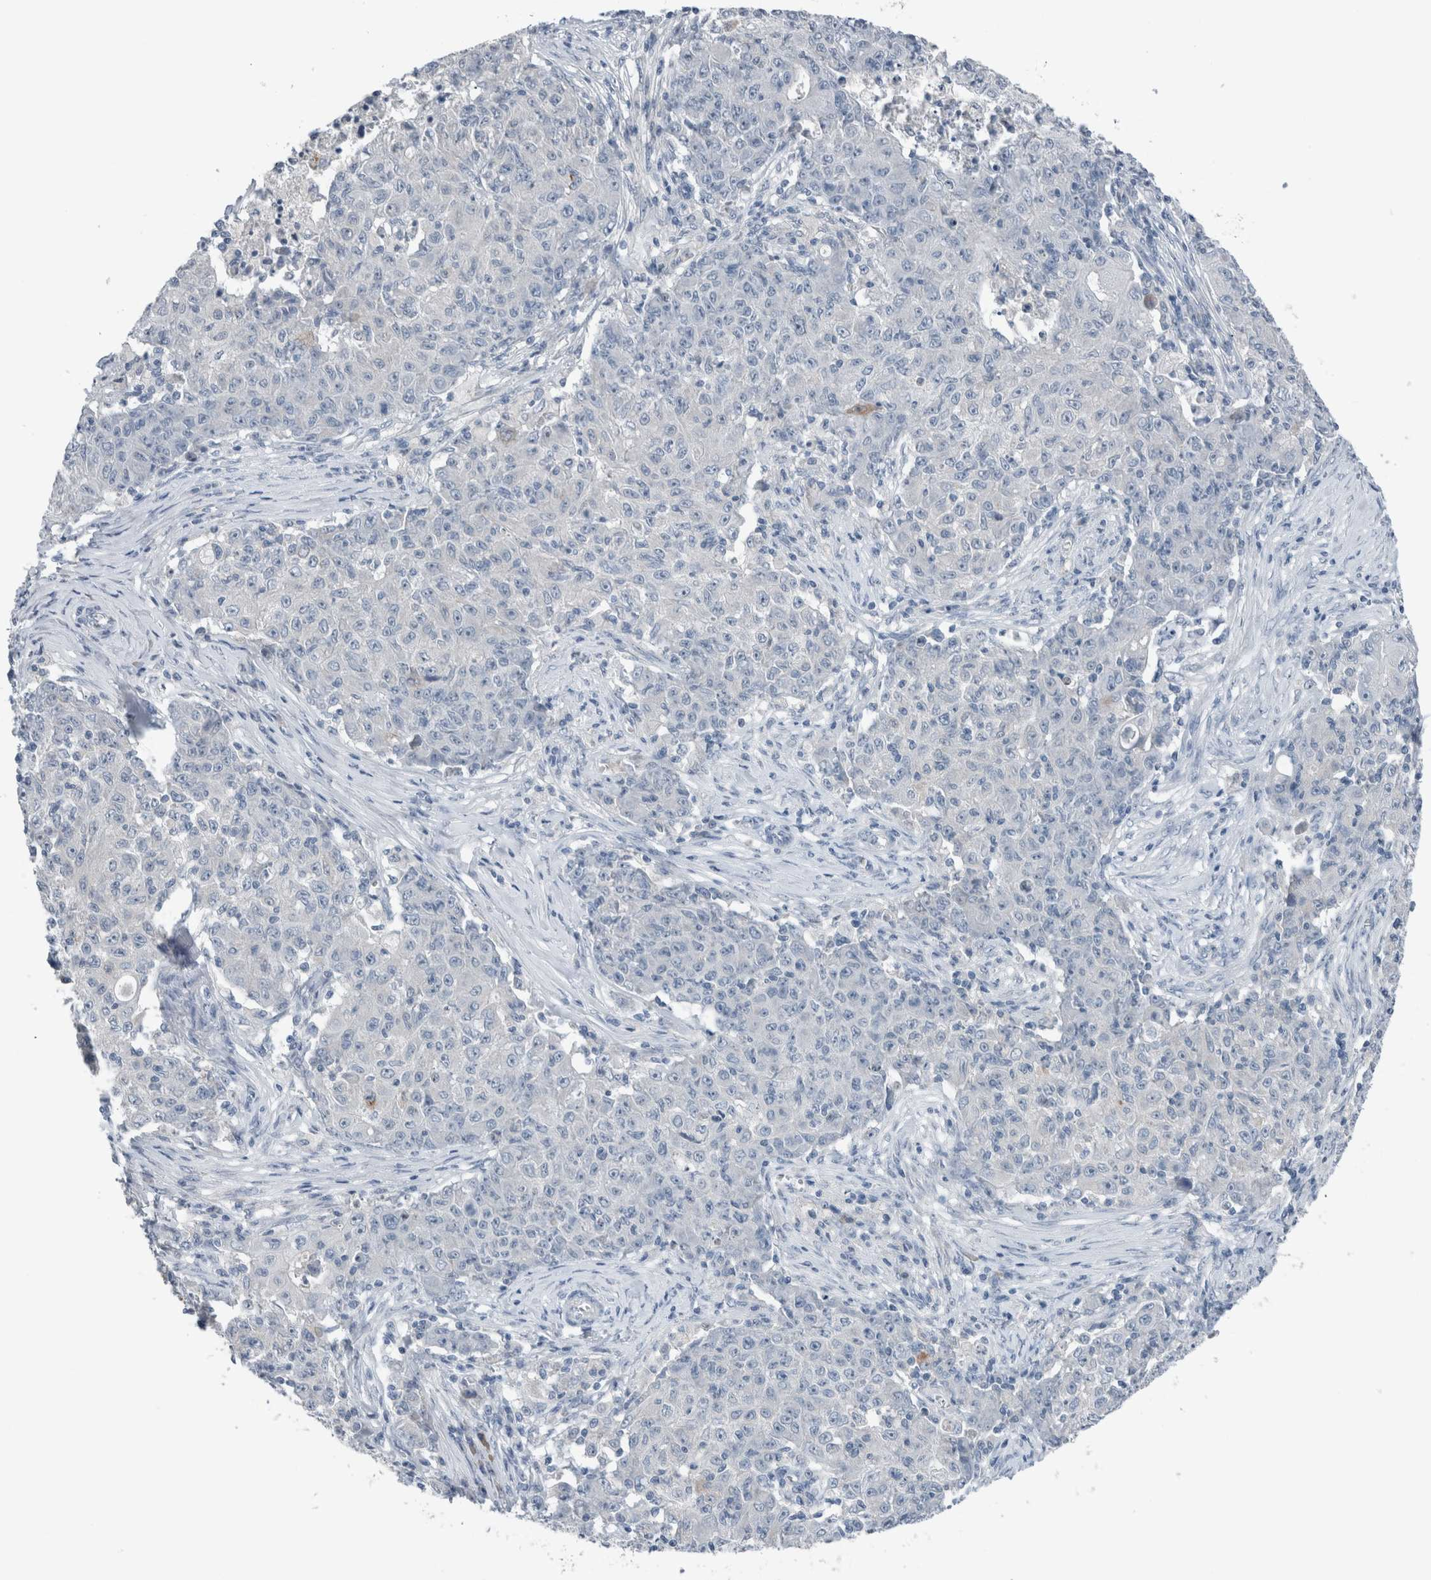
{"staining": {"intensity": "negative", "quantity": "none", "location": "none"}, "tissue": "ovarian cancer", "cell_type": "Tumor cells", "image_type": "cancer", "snomed": [{"axis": "morphology", "description": "Carcinoma, endometroid"}, {"axis": "topography", "description": "Ovary"}], "caption": "Protein analysis of ovarian cancer shows no significant staining in tumor cells.", "gene": "DUOX1", "patient": {"sex": "female", "age": 42}}